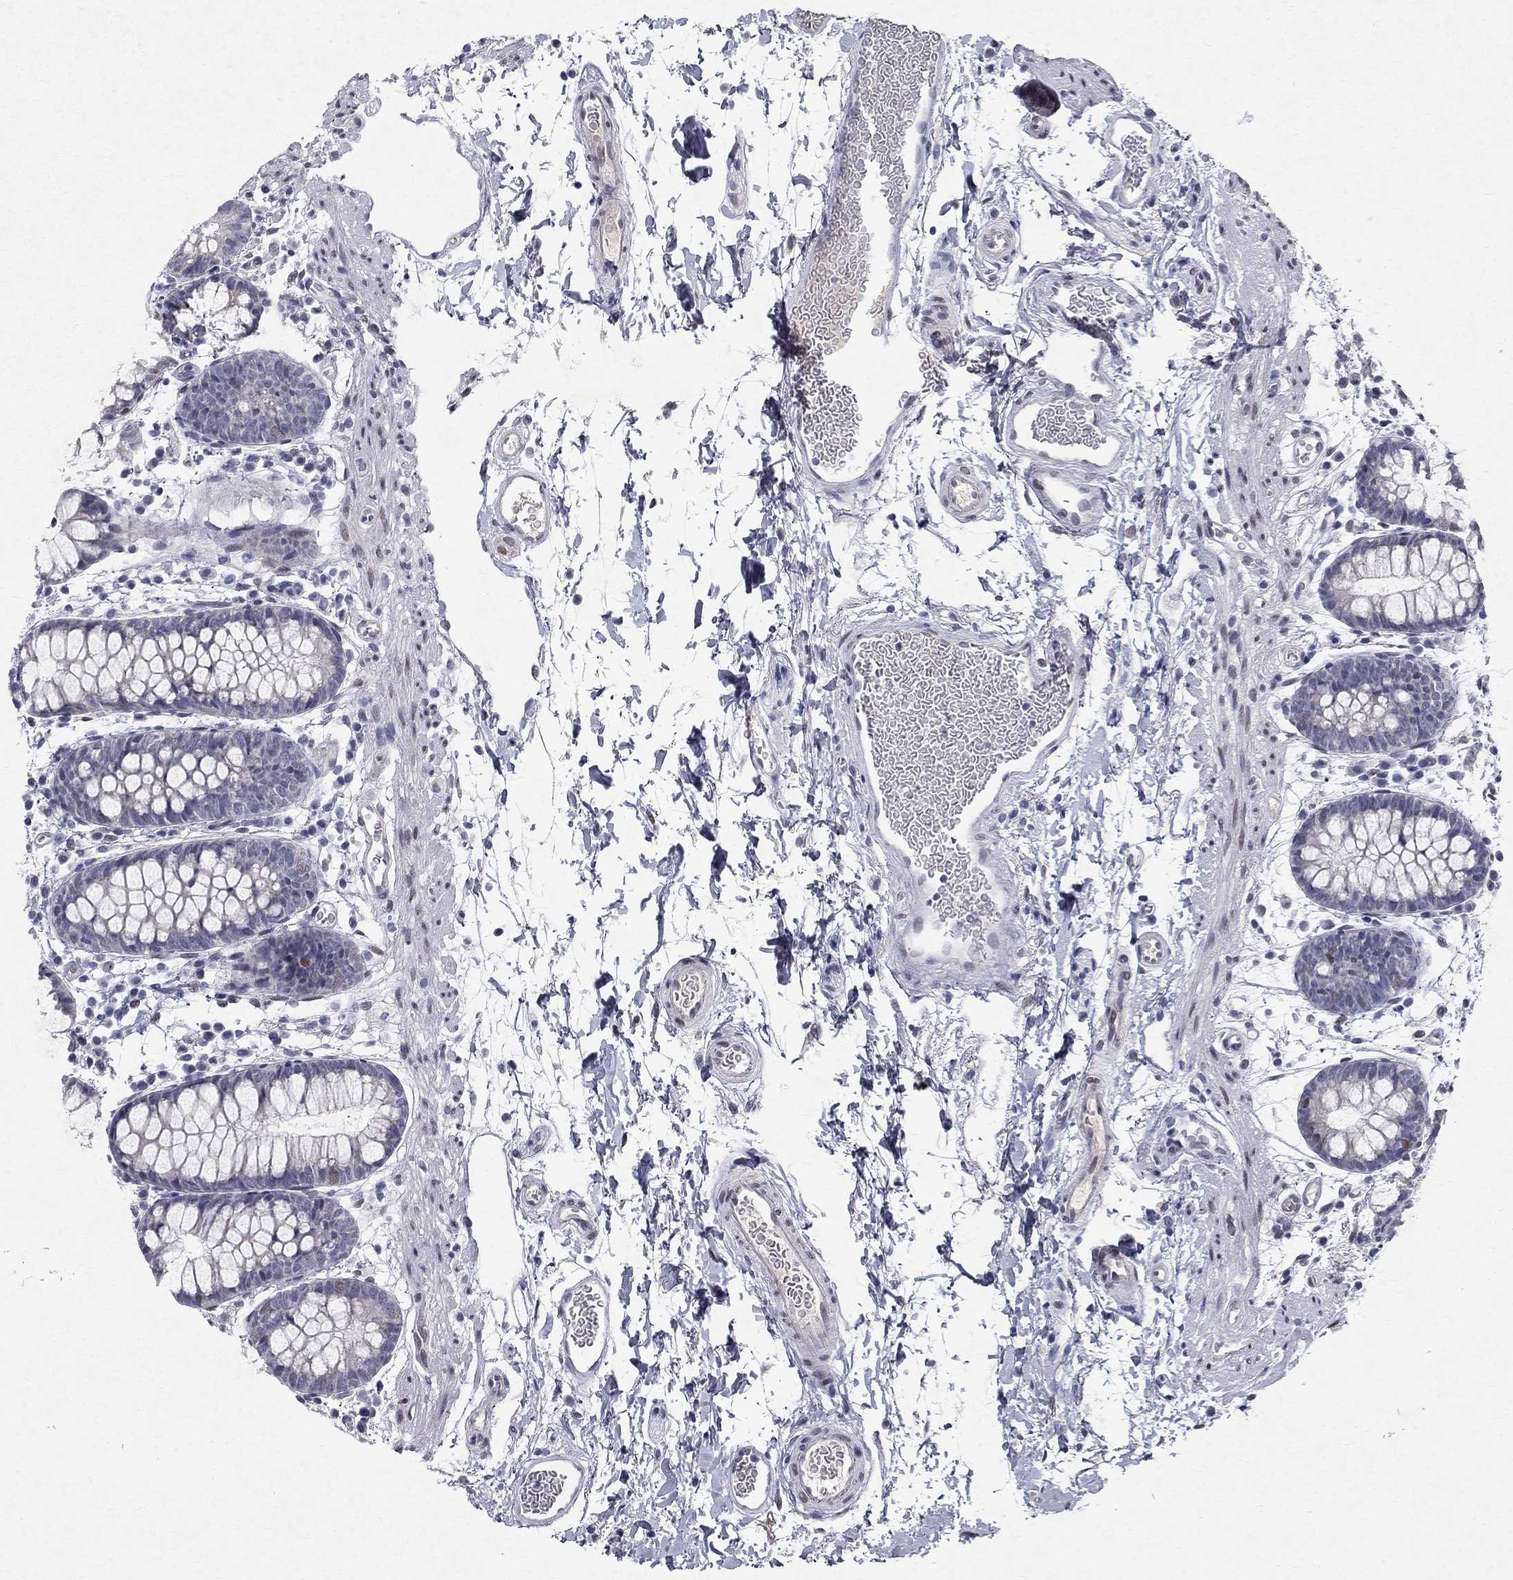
{"staining": {"intensity": "negative", "quantity": "none", "location": "none"}, "tissue": "rectum", "cell_type": "Glandular cells", "image_type": "normal", "snomed": [{"axis": "morphology", "description": "Normal tissue, NOS"}, {"axis": "topography", "description": "Rectum"}], "caption": "Immunohistochemistry micrograph of unremarkable rectum: rectum stained with DAB (3,3'-diaminobenzidine) exhibits no significant protein staining in glandular cells.", "gene": "RBFOX1", "patient": {"sex": "male", "age": 57}}